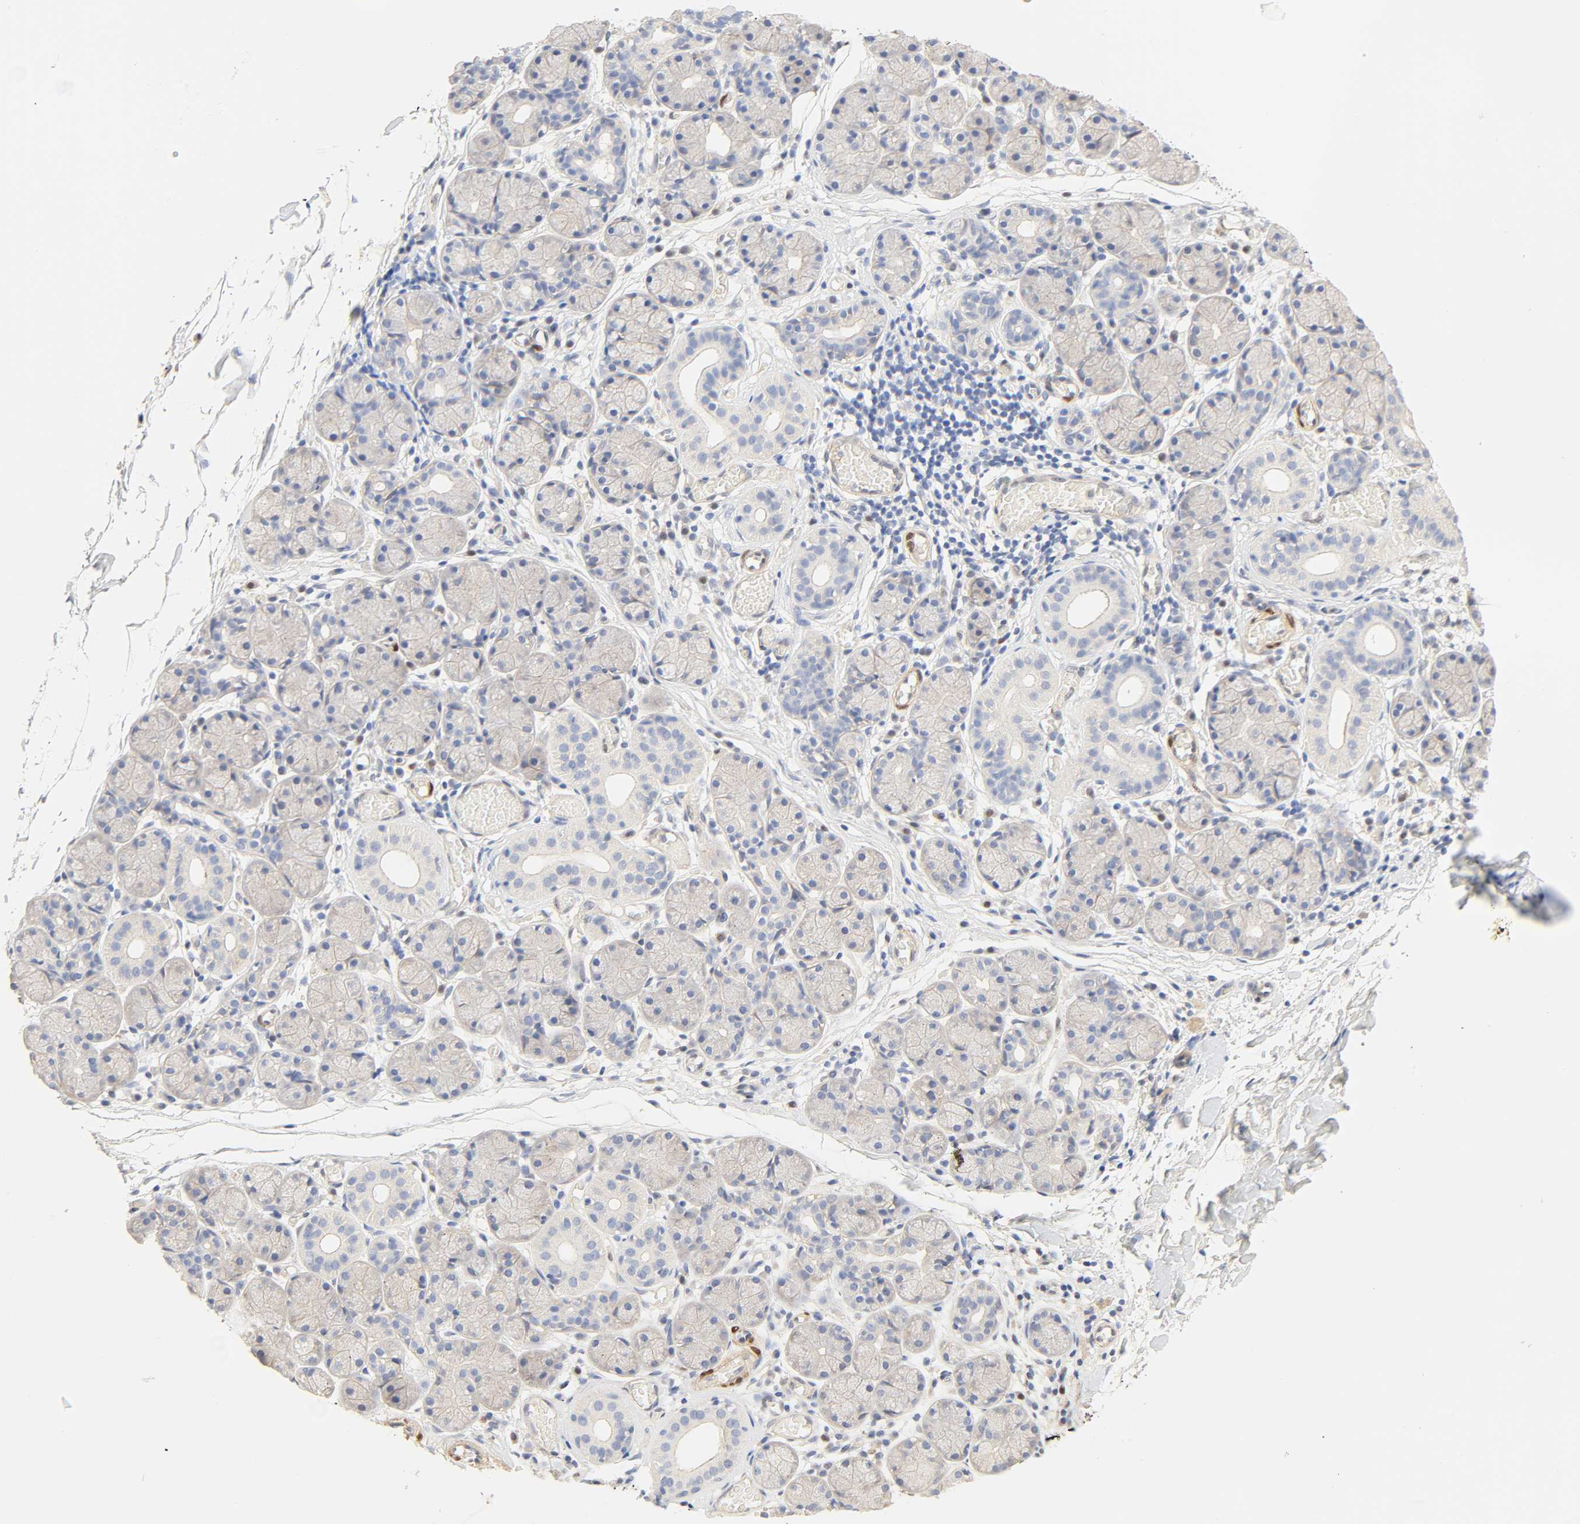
{"staining": {"intensity": "negative", "quantity": "none", "location": "none"}, "tissue": "salivary gland", "cell_type": "Glandular cells", "image_type": "normal", "snomed": [{"axis": "morphology", "description": "Normal tissue, NOS"}, {"axis": "topography", "description": "Salivary gland"}], "caption": "The micrograph exhibits no staining of glandular cells in benign salivary gland.", "gene": "BORCS8", "patient": {"sex": "female", "age": 24}}